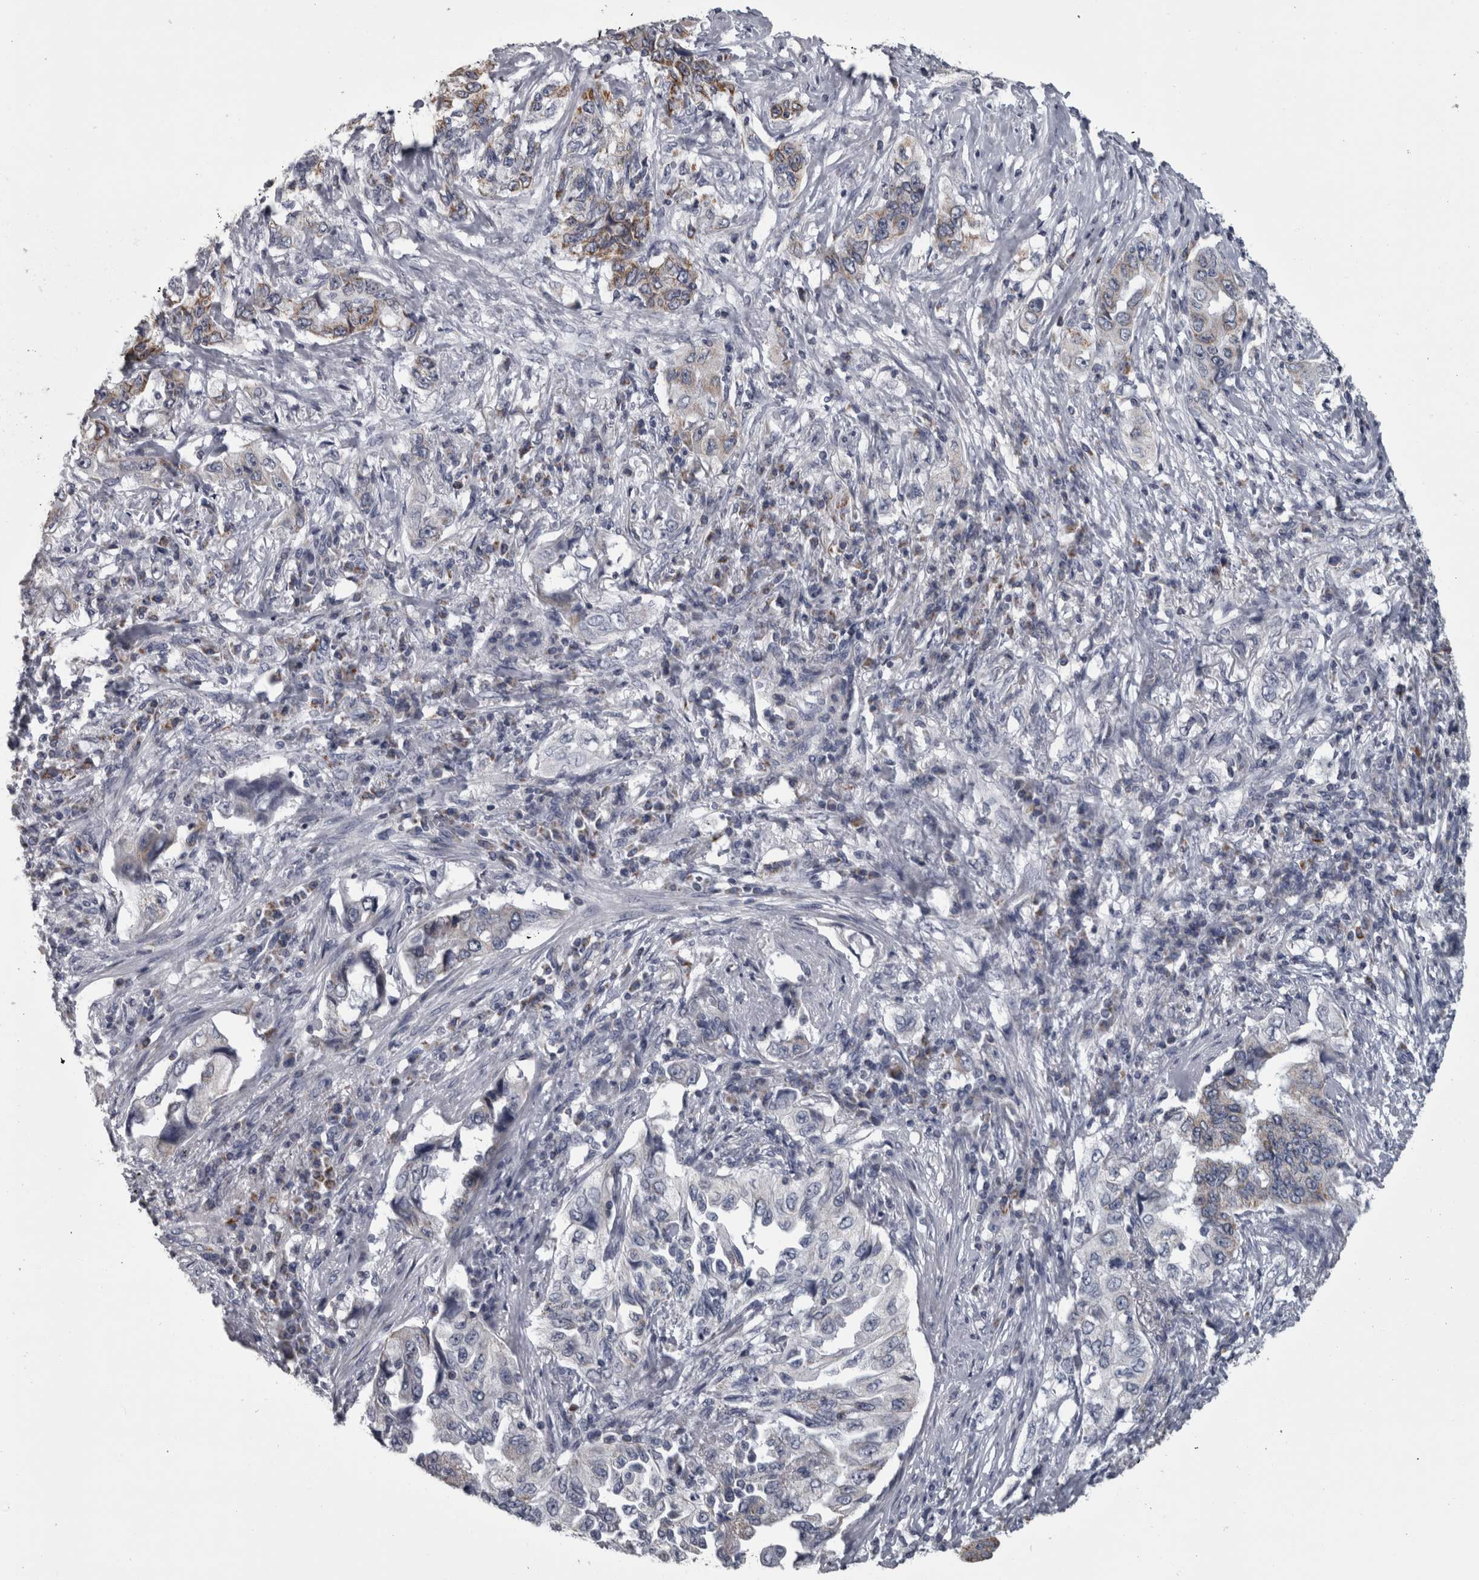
{"staining": {"intensity": "moderate", "quantity": "<25%", "location": "cytoplasmic/membranous"}, "tissue": "lung cancer", "cell_type": "Tumor cells", "image_type": "cancer", "snomed": [{"axis": "morphology", "description": "Adenocarcinoma, NOS"}, {"axis": "topography", "description": "Lung"}], "caption": "Human adenocarcinoma (lung) stained for a protein (brown) displays moderate cytoplasmic/membranous positive positivity in approximately <25% of tumor cells.", "gene": "DBT", "patient": {"sex": "female", "age": 51}}